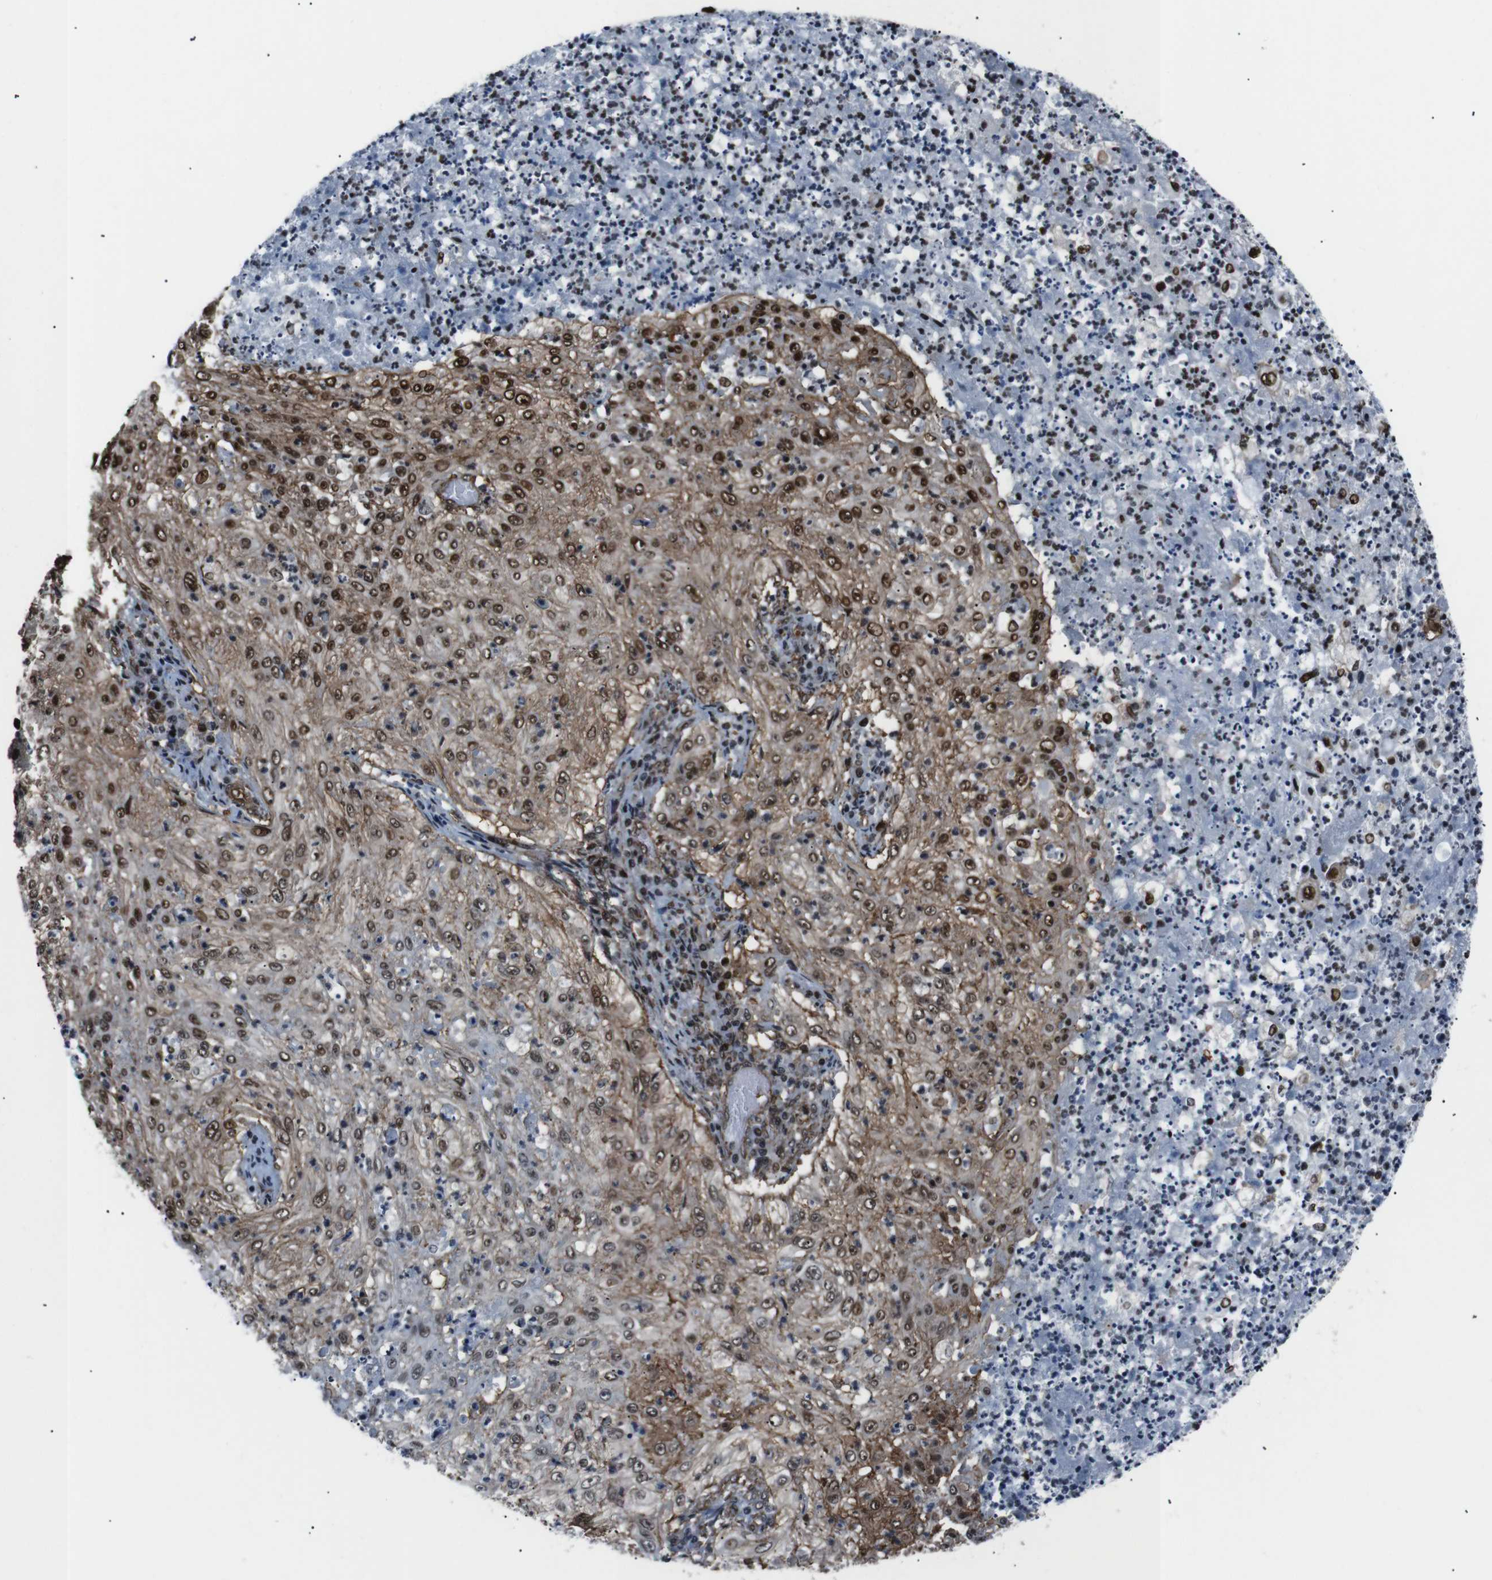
{"staining": {"intensity": "moderate", "quantity": "25%-75%", "location": "cytoplasmic/membranous,nuclear"}, "tissue": "lung cancer", "cell_type": "Tumor cells", "image_type": "cancer", "snomed": [{"axis": "morphology", "description": "Inflammation, NOS"}, {"axis": "morphology", "description": "Squamous cell carcinoma, NOS"}, {"axis": "topography", "description": "Lymph node"}, {"axis": "topography", "description": "Soft tissue"}, {"axis": "topography", "description": "Lung"}], "caption": "About 25%-75% of tumor cells in lung squamous cell carcinoma exhibit moderate cytoplasmic/membranous and nuclear protein positivity as visualized by brown immunohistochemical staining.", "gene": "HNRNPU", "patient": {"sex": "male", "age": 66}}